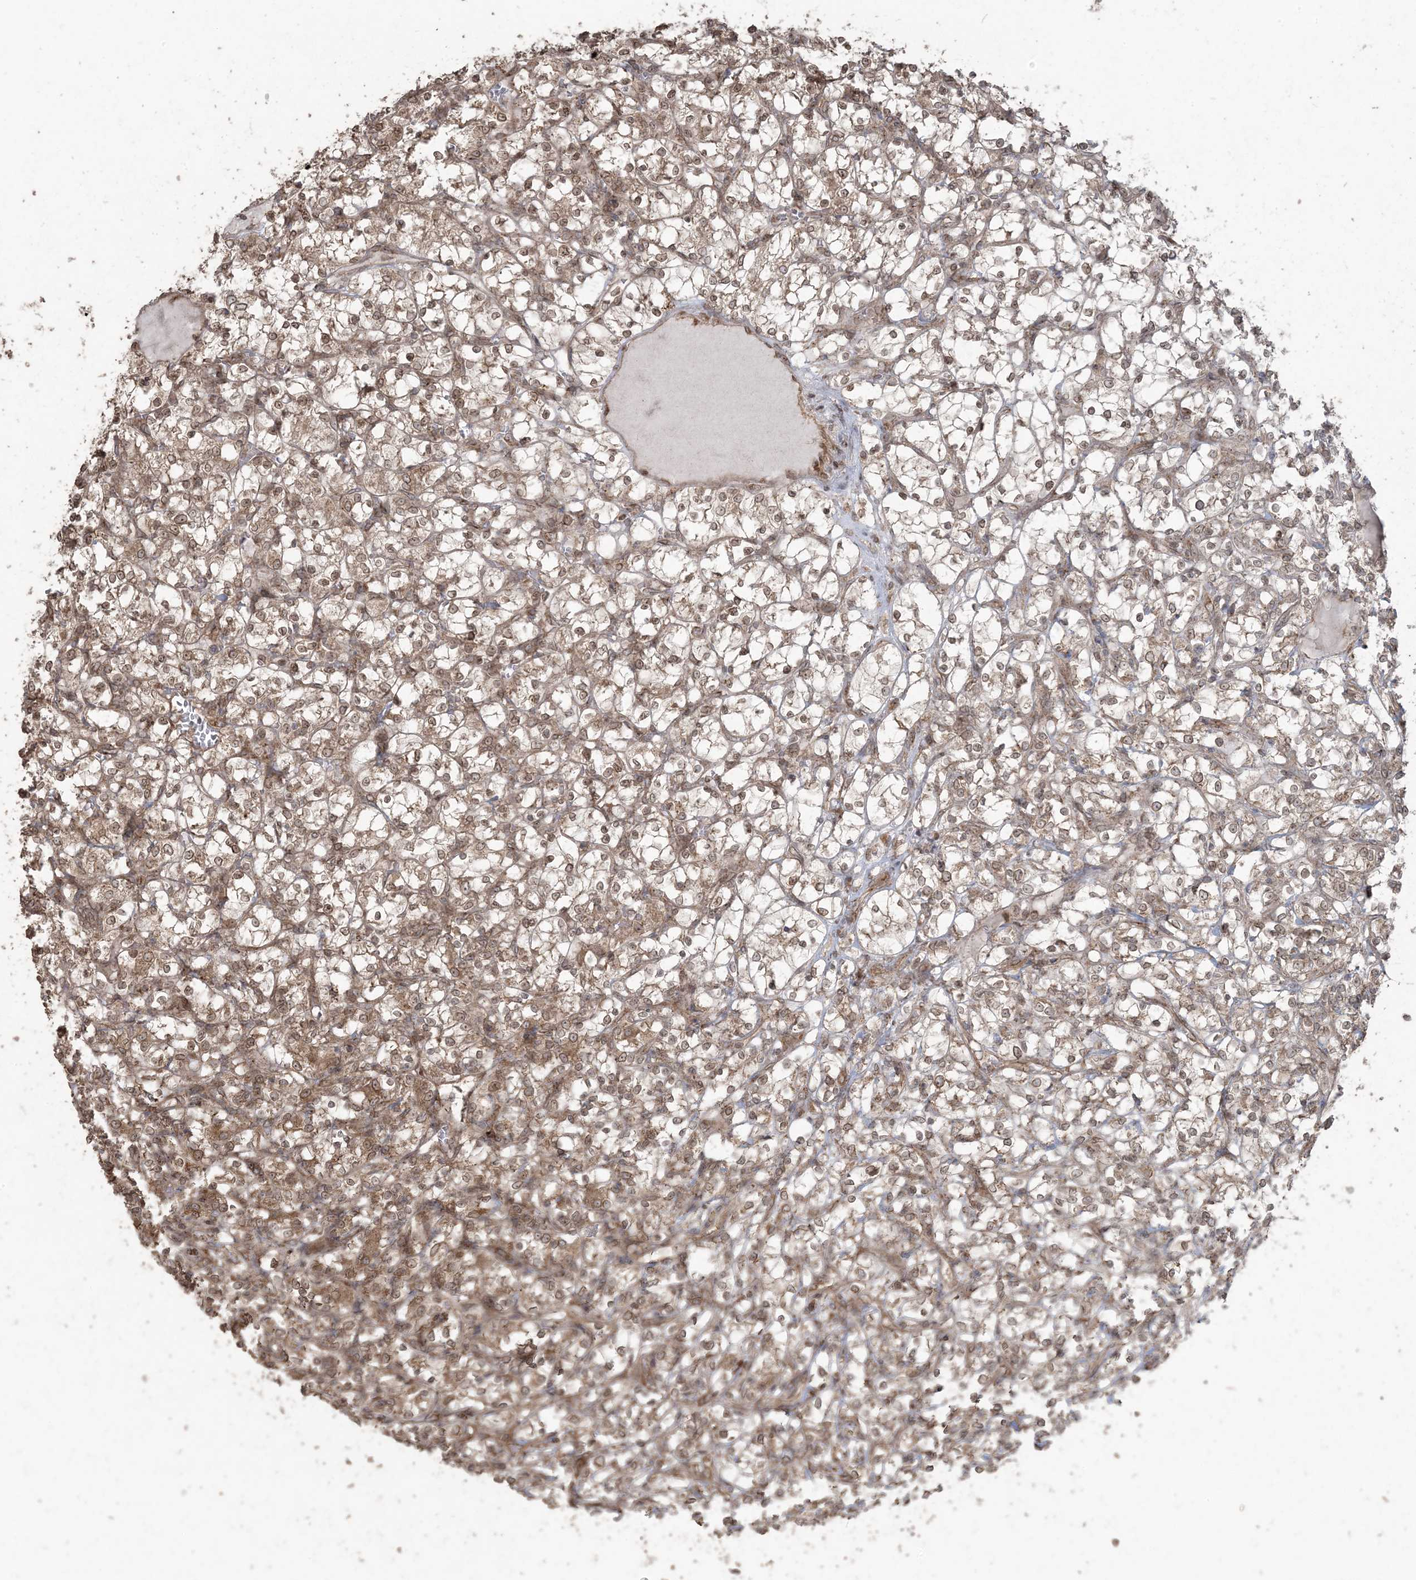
{"staining": {"intensity": "moderate", "quantity": "25%-75%", "location": "cytoplasmic/membranous,nuclear"}, "tissue": "renal cancer", "cell_type": "Tumor cells", "image_type": "cancer", "snomed": [{"axis": "morphology", "description": "Adenocarcinoma, NOS"}, {"axis": "topography", "description": "Kidney"}], "caption": "Renal adenocarcinoma tissue displays moderate cytoplasmic/membranous and nuclear staining in approximately 25%-75% of tumor cells, visualized by immunohistochemistry.", "gene": "DDX19B", "patient": {"sex": "female", "age": 69}}